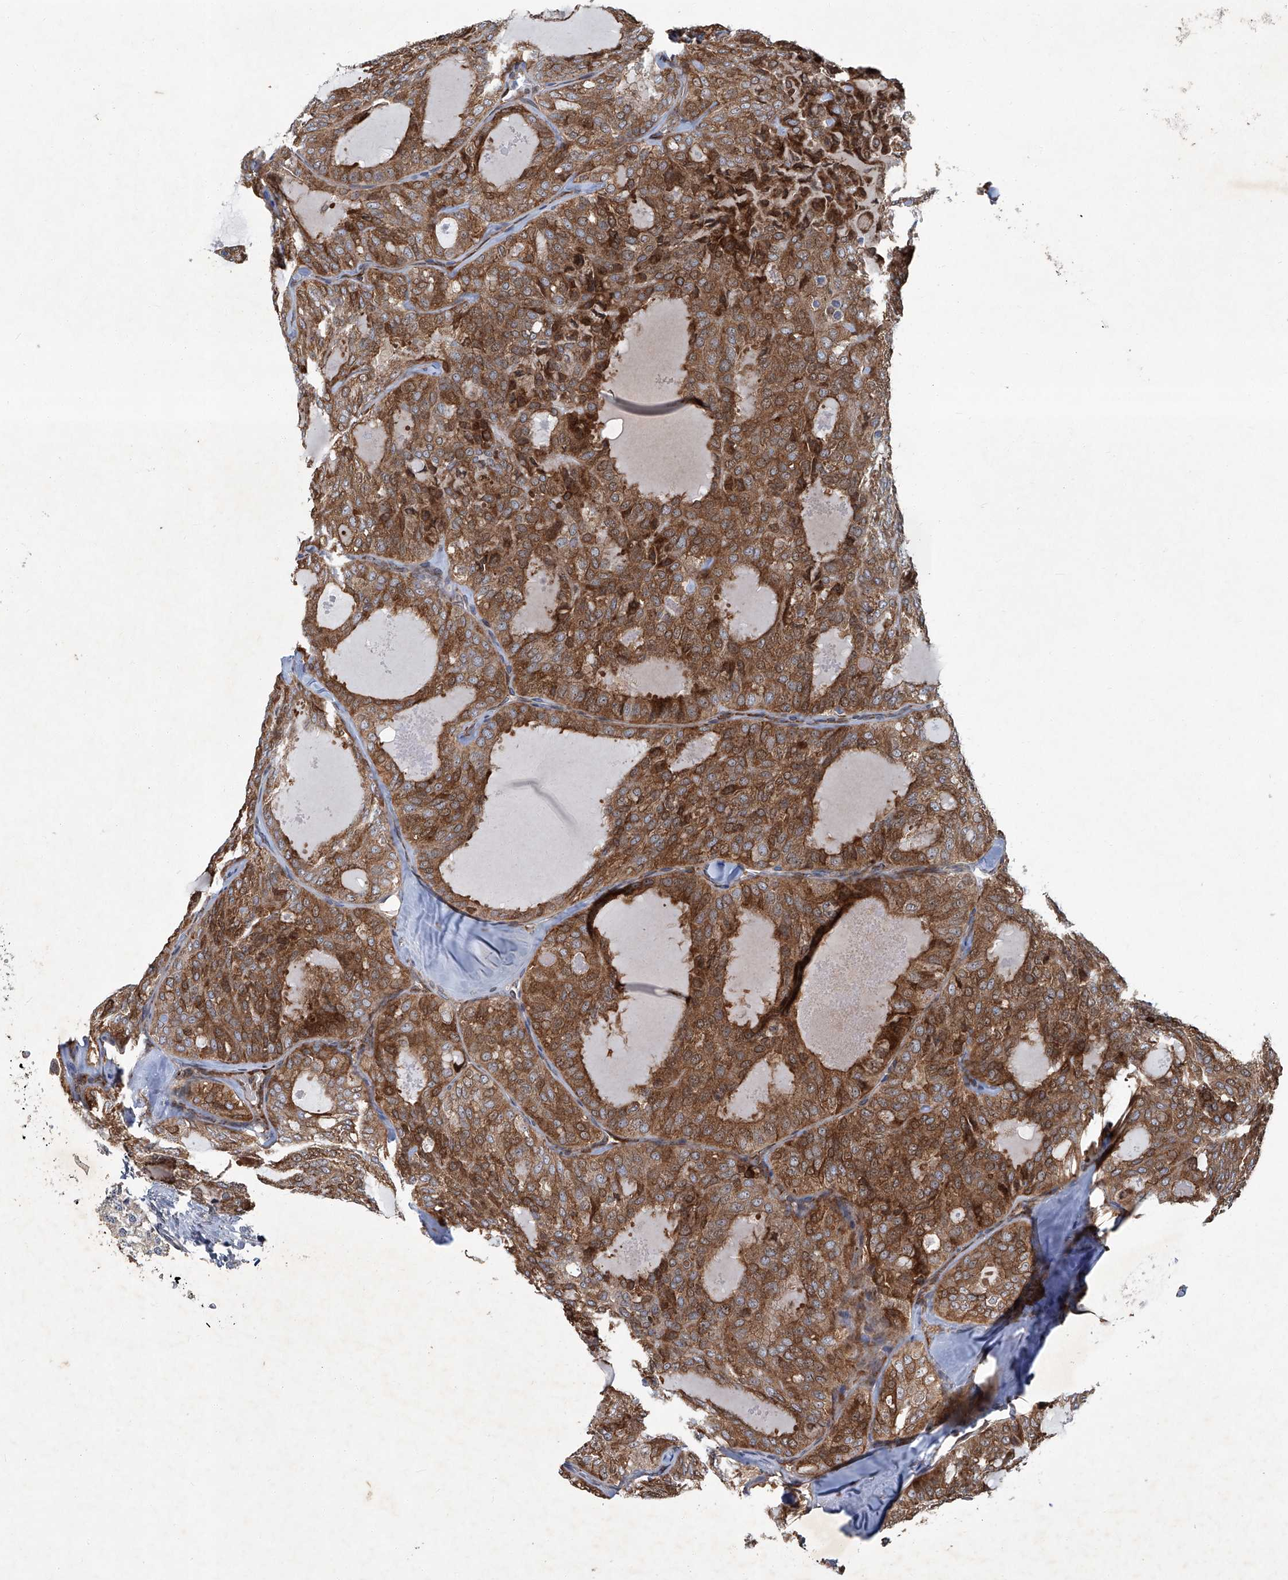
{"staining": {"intensity": "moderate", "quantity": ">75%", "location": "cytoplasmic/membranous"}, "tissue": "thyroid cancer", "cell_type": "Tumor cells", "image_type": "cancer", "snomed": [{"axis": "morphology", "description": "Follicular adenoma carcinoma, NOS"}, {"axis": "topography", "description": "Thyroid gland"}], "caption": "A medium amount of moderate cytoplasmic/membranous staining is present in approximately >75% of tumor cells in follicular adenoma carcinoma (thyroid) tissue.", "gene": "GPR132", "patient": {"sex": "male", "age": 75}}